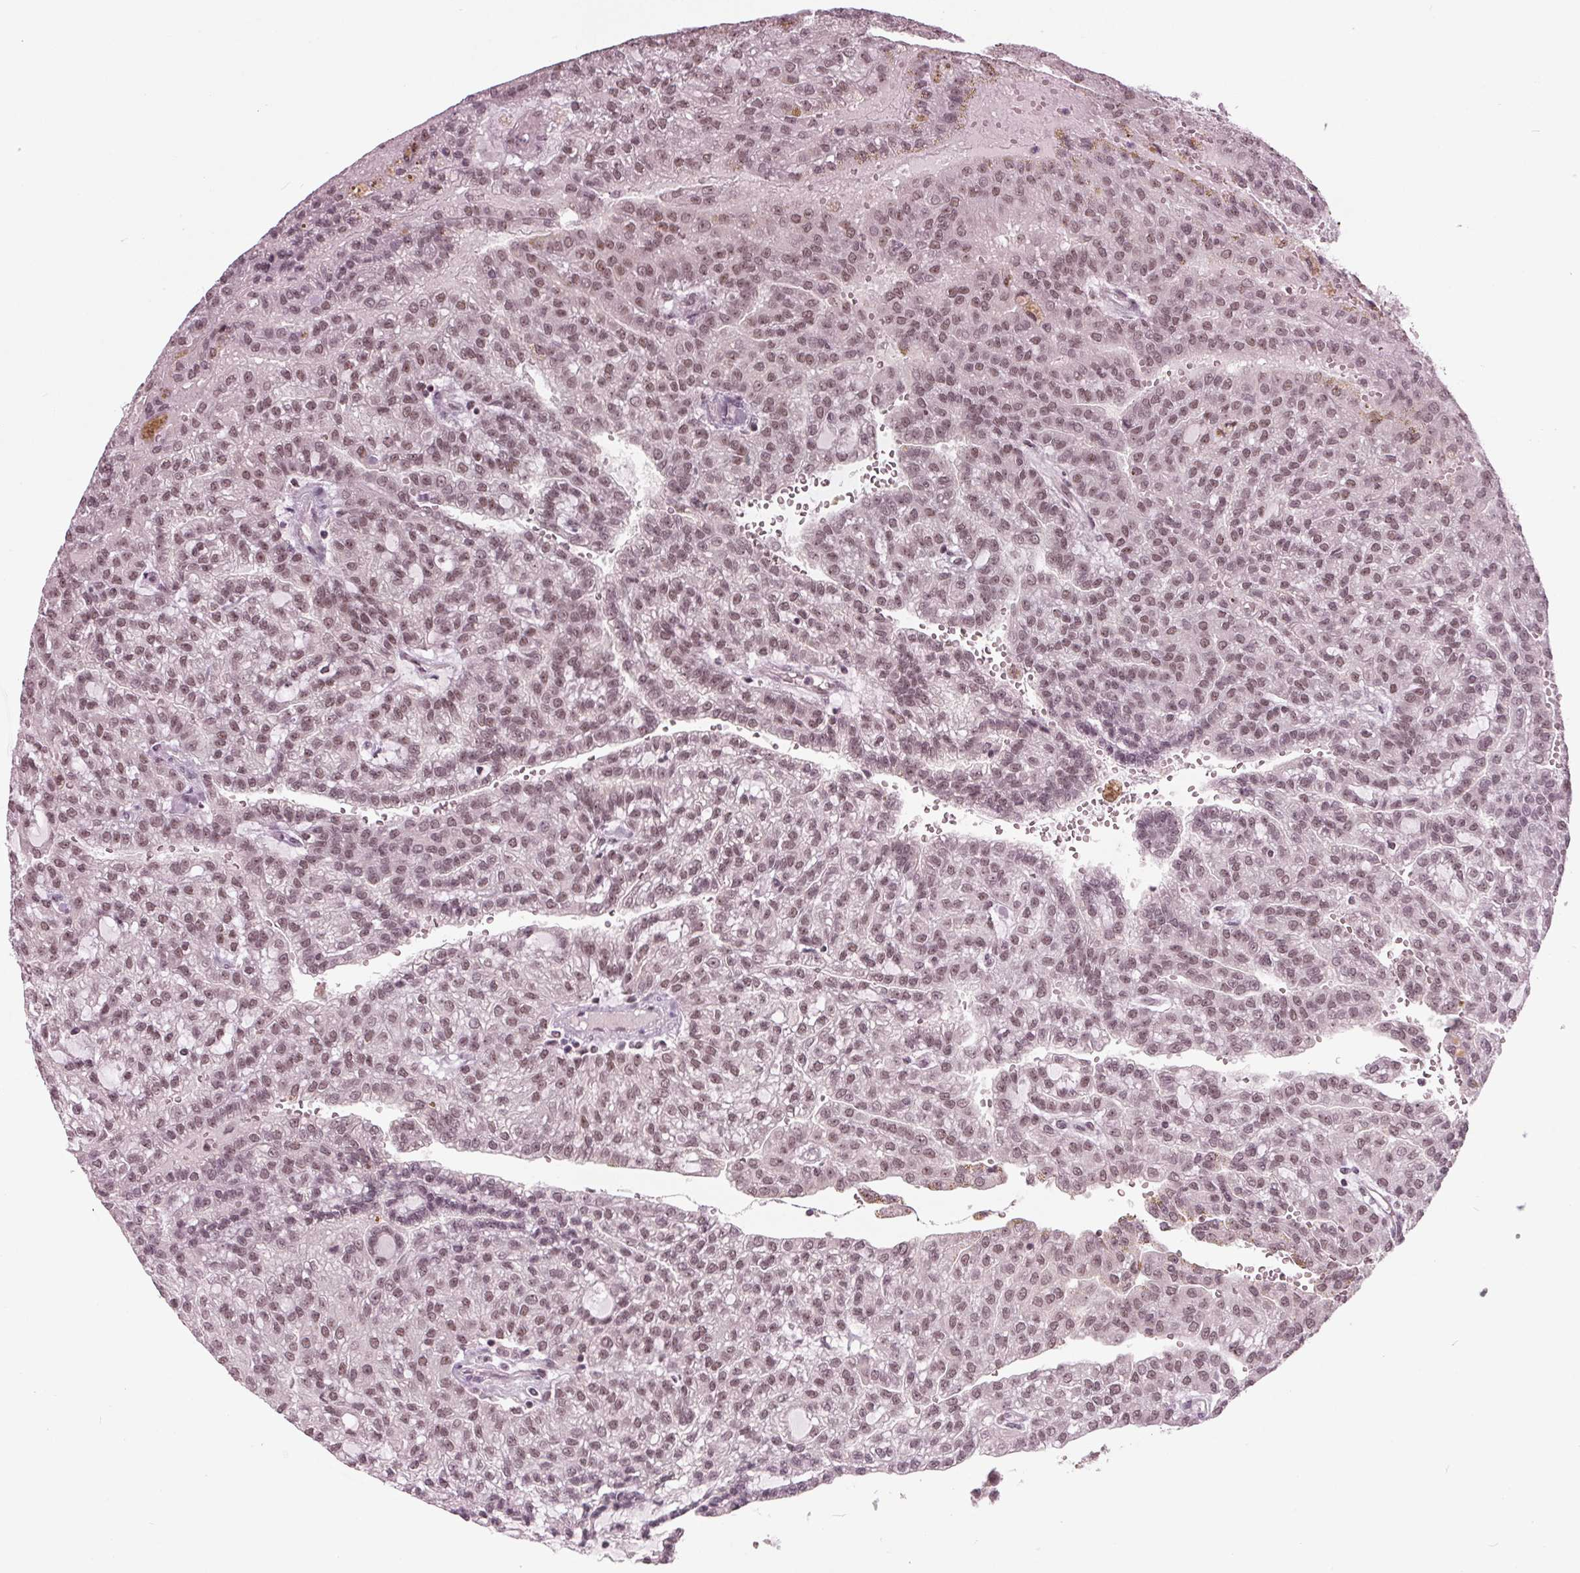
{"staining": {"intensity": "weak", "quantity": ">75%", "location": "nuclear"}, "tissue": "renal cancer", "cell_type": "Tumor cells", "image_type": "cancer", "snomed": [{"axis": "morphology", "description": "Adenocarcinoma, NOS"}, {"axis": "topography", "description": "Kidney"}], "caption": "Protein staining of renal cancer (adenocarcinoma) tissue reveals weak nuclear expression in approximately >75% of tumor cells.", "gene": "DDX41", "patient": {"sex": "male", "age": 63}}